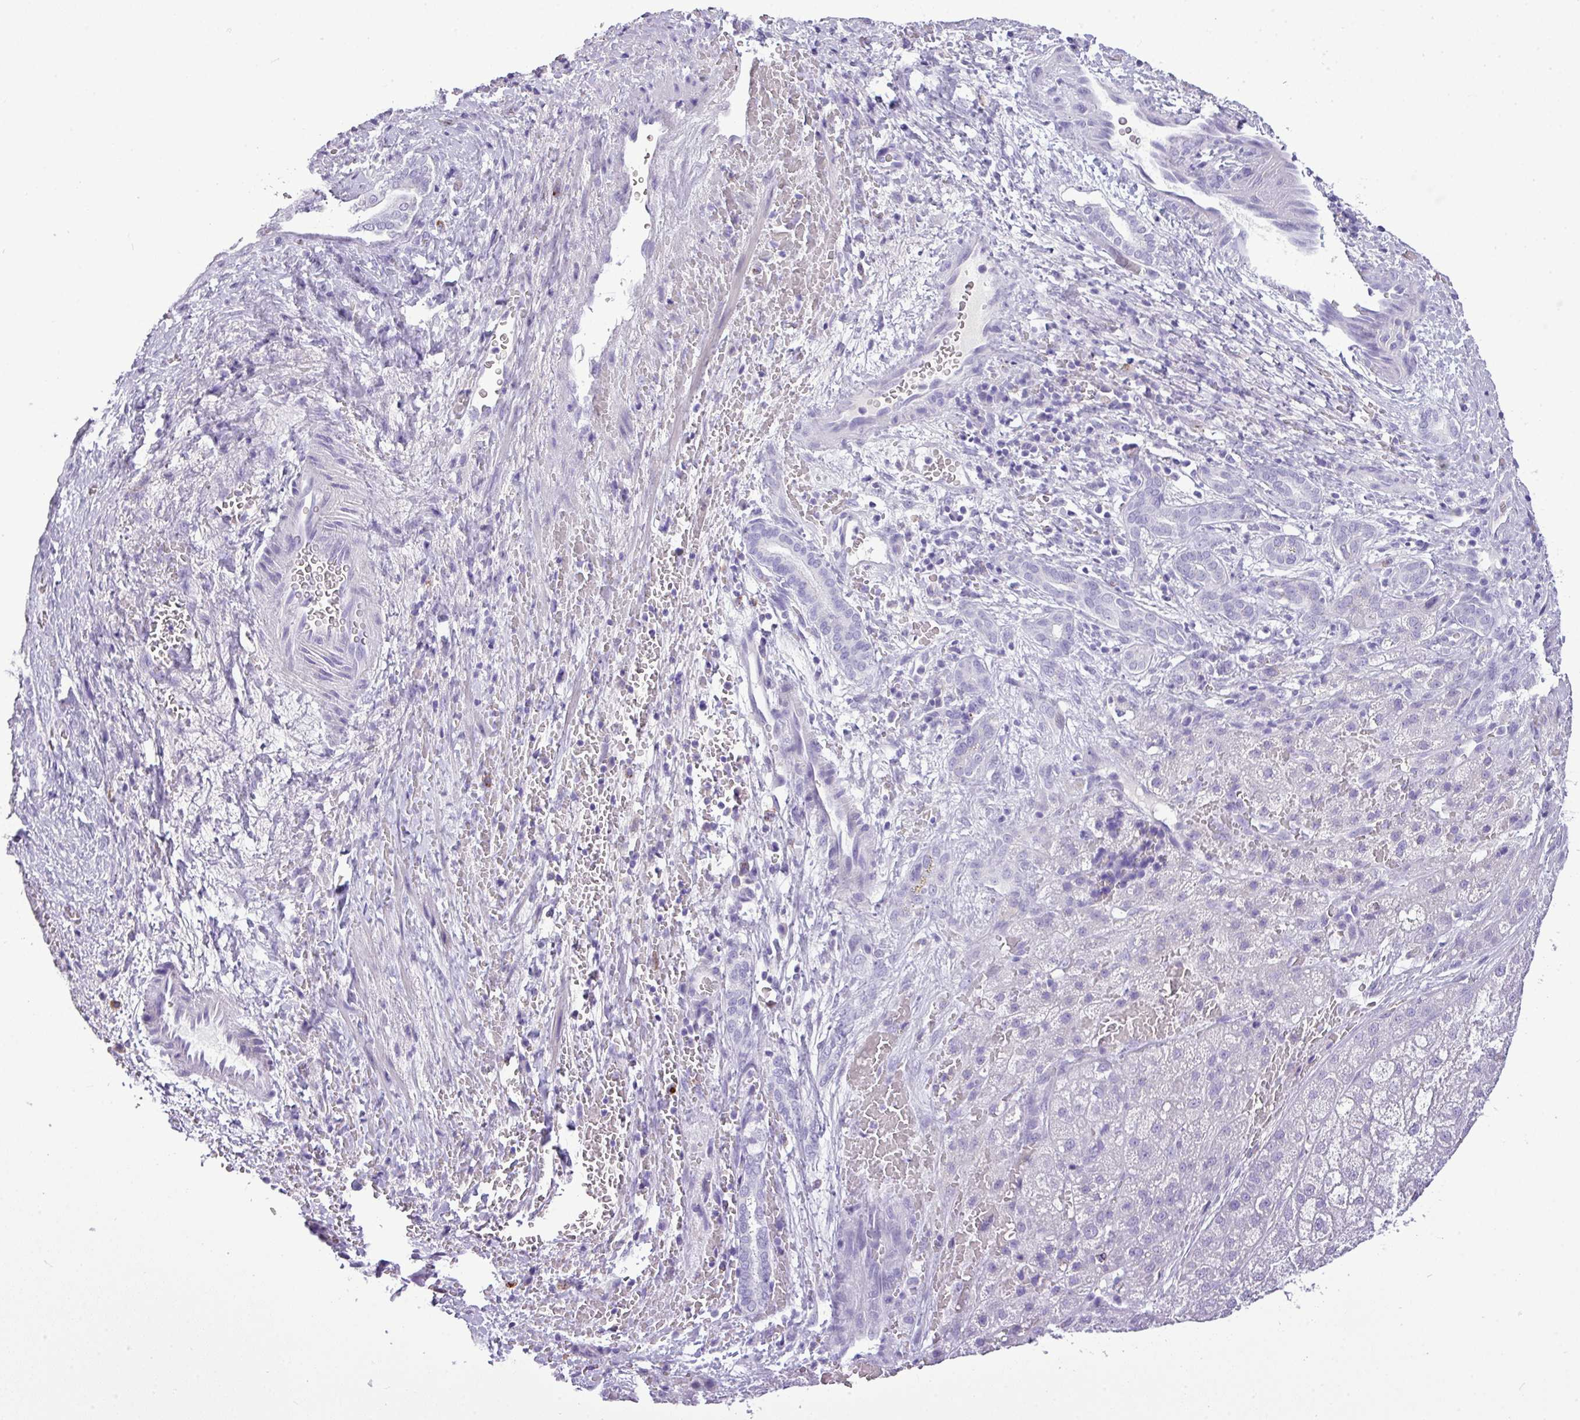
{"staining": {"intensity": "negative", "quantity": "none", "location": "none"}, "tissue": "liver cancer", "cell_type": "Tumor cells", "image_type": "cancer", "snomed": [{"axis": "morphology", "description": "Carcinoma, Hepatocellular, NOS"}, {"axis": "topography", "description": "Liver"}], "caption": "Tumor cells are negative for brown protein staining in hepatocellular carcinoma (liver).", "gene": "RBMXL2", "patient": {"sex": "male", "age": 57}}